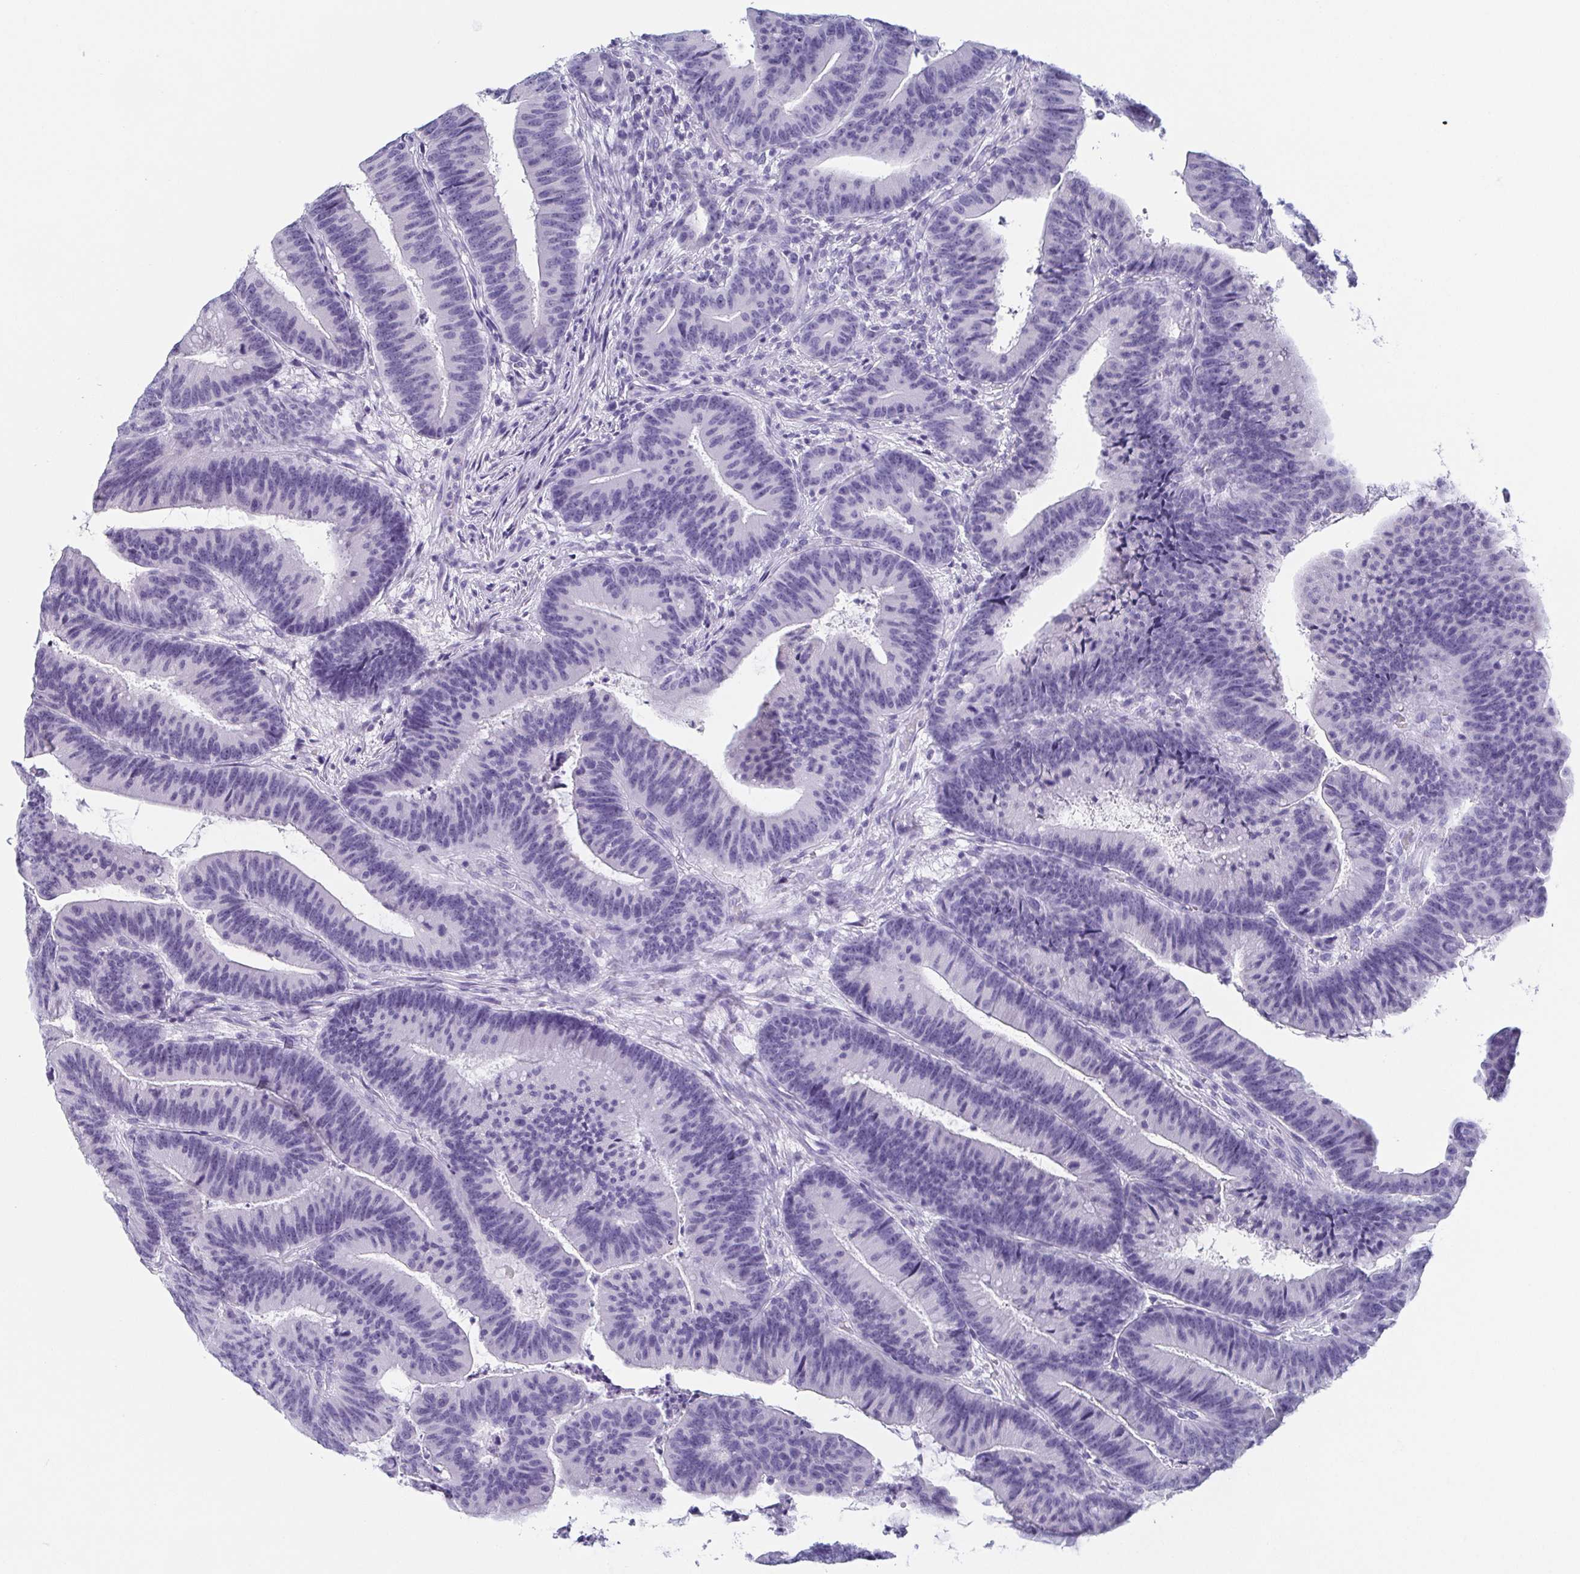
{"staining": {"intensity": "negative", "quantity": "none", "location": "none"}, "tissue": "colorectal cancer", "cell_type": "Tumor cells", "image_type": "cancer", "snomed": [{"axis": "morphology", "description": "Adenocarcinoma, NOS"}, {"axis": "topography", "description": "Colon"}], "caption": "Adenocarcinoma (colorectal) stained for a protein using immunohistochemistry reveals no staining tumor cells.", "gene": "ZG16B", "patient": {"sex": "female", "age": 78}}